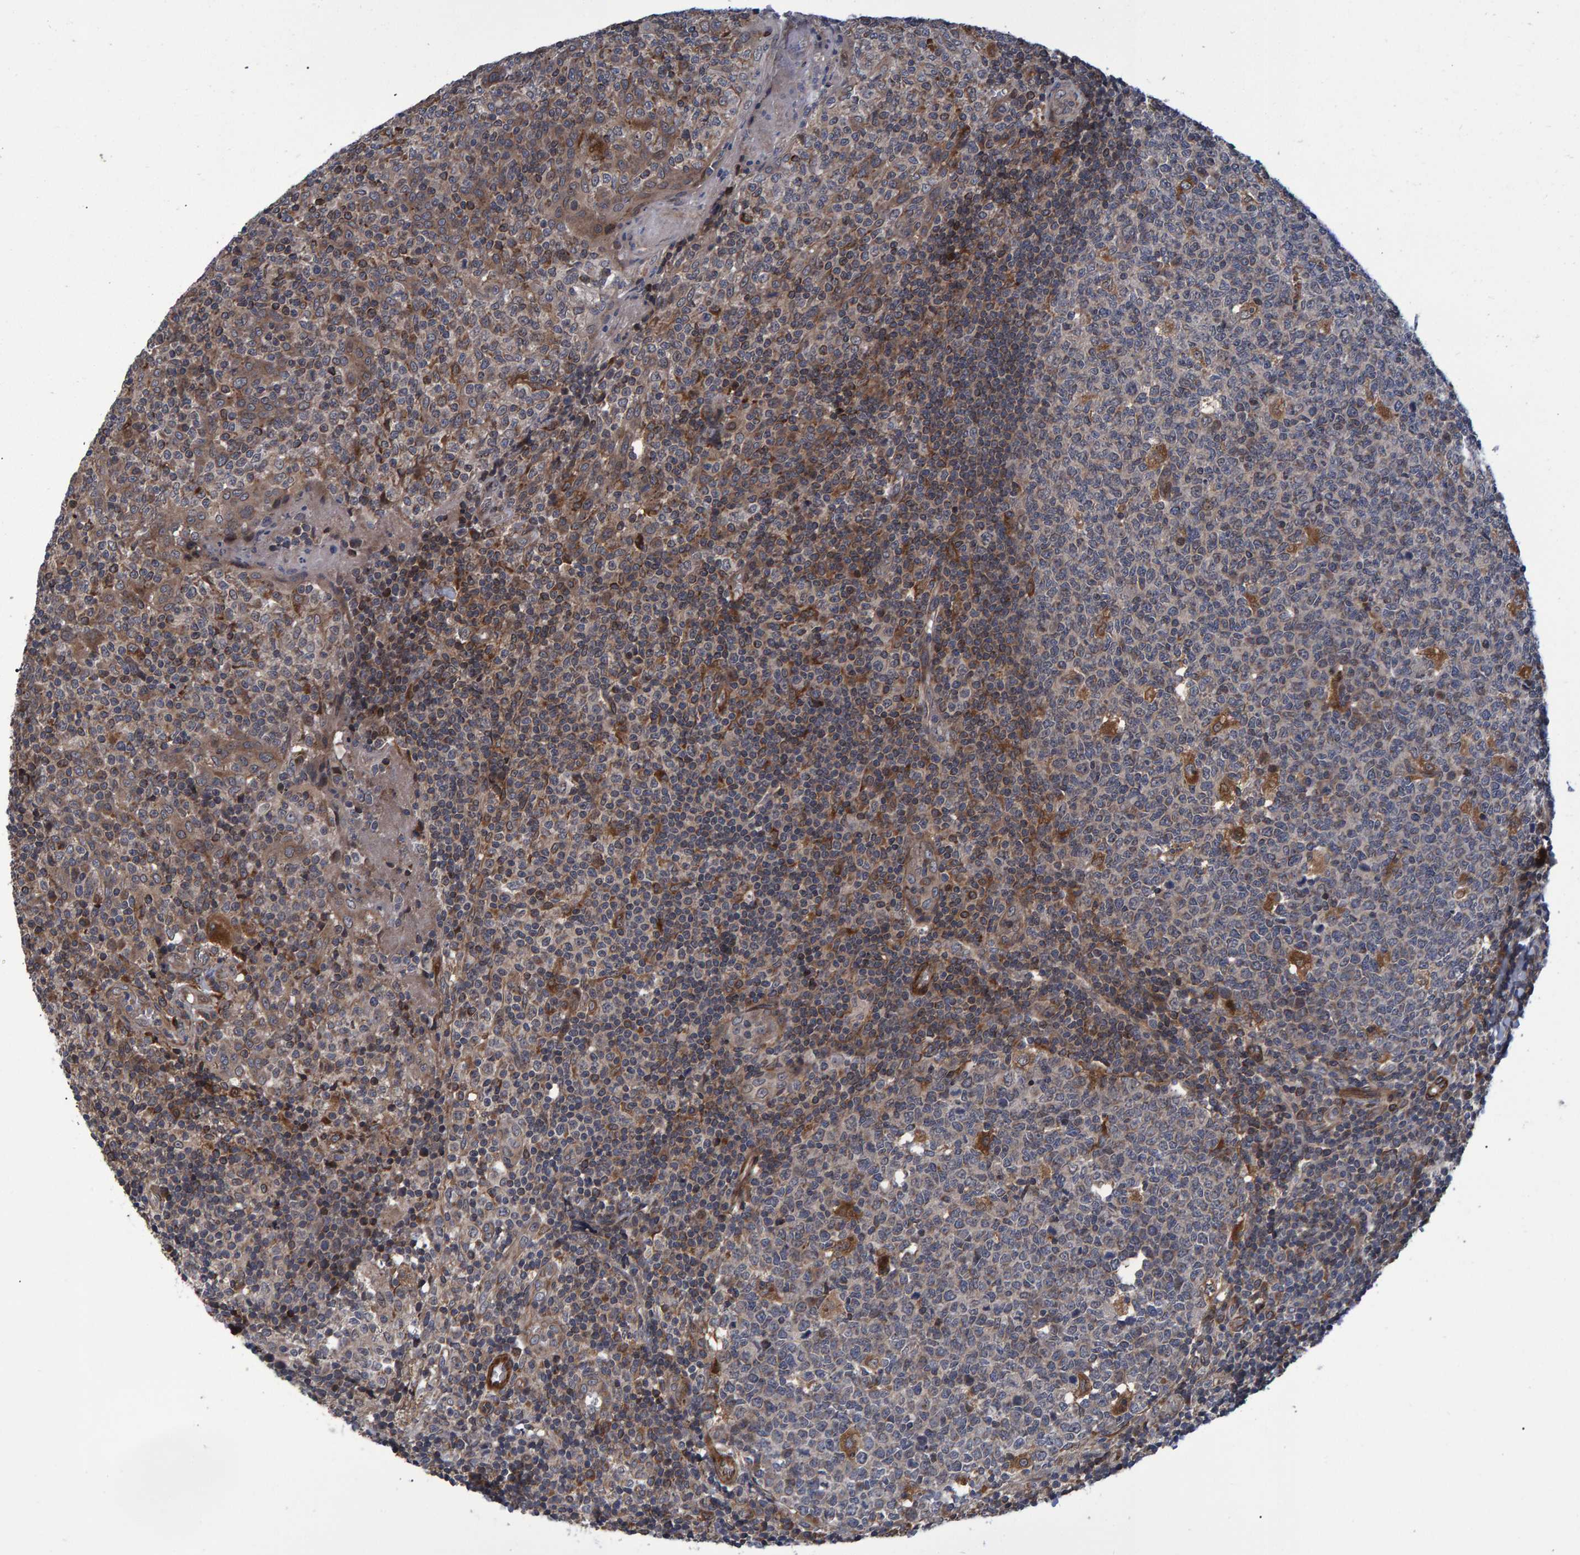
{"staining": {"intensity": "moderate", "quantity": "<25%", "location": "cytoplasmic/membranous"}, "tissue": "tonsil", "cell_type": "Germinal center cells", "image_type": "normal", "snomed": [{"axis": "morphology", "description": "Normal tissue, NOS"}, {"axis": "topography", "description": "Tonsil"}], "caption": "Immunohistochemical staining of normal tonsil reveals moderate cytoplasmic/membranous protein positivity in approximately <25% of germinal center cells.", "gene": "ATP6V1H", "patient": {"sex": "female", "age": 19}}